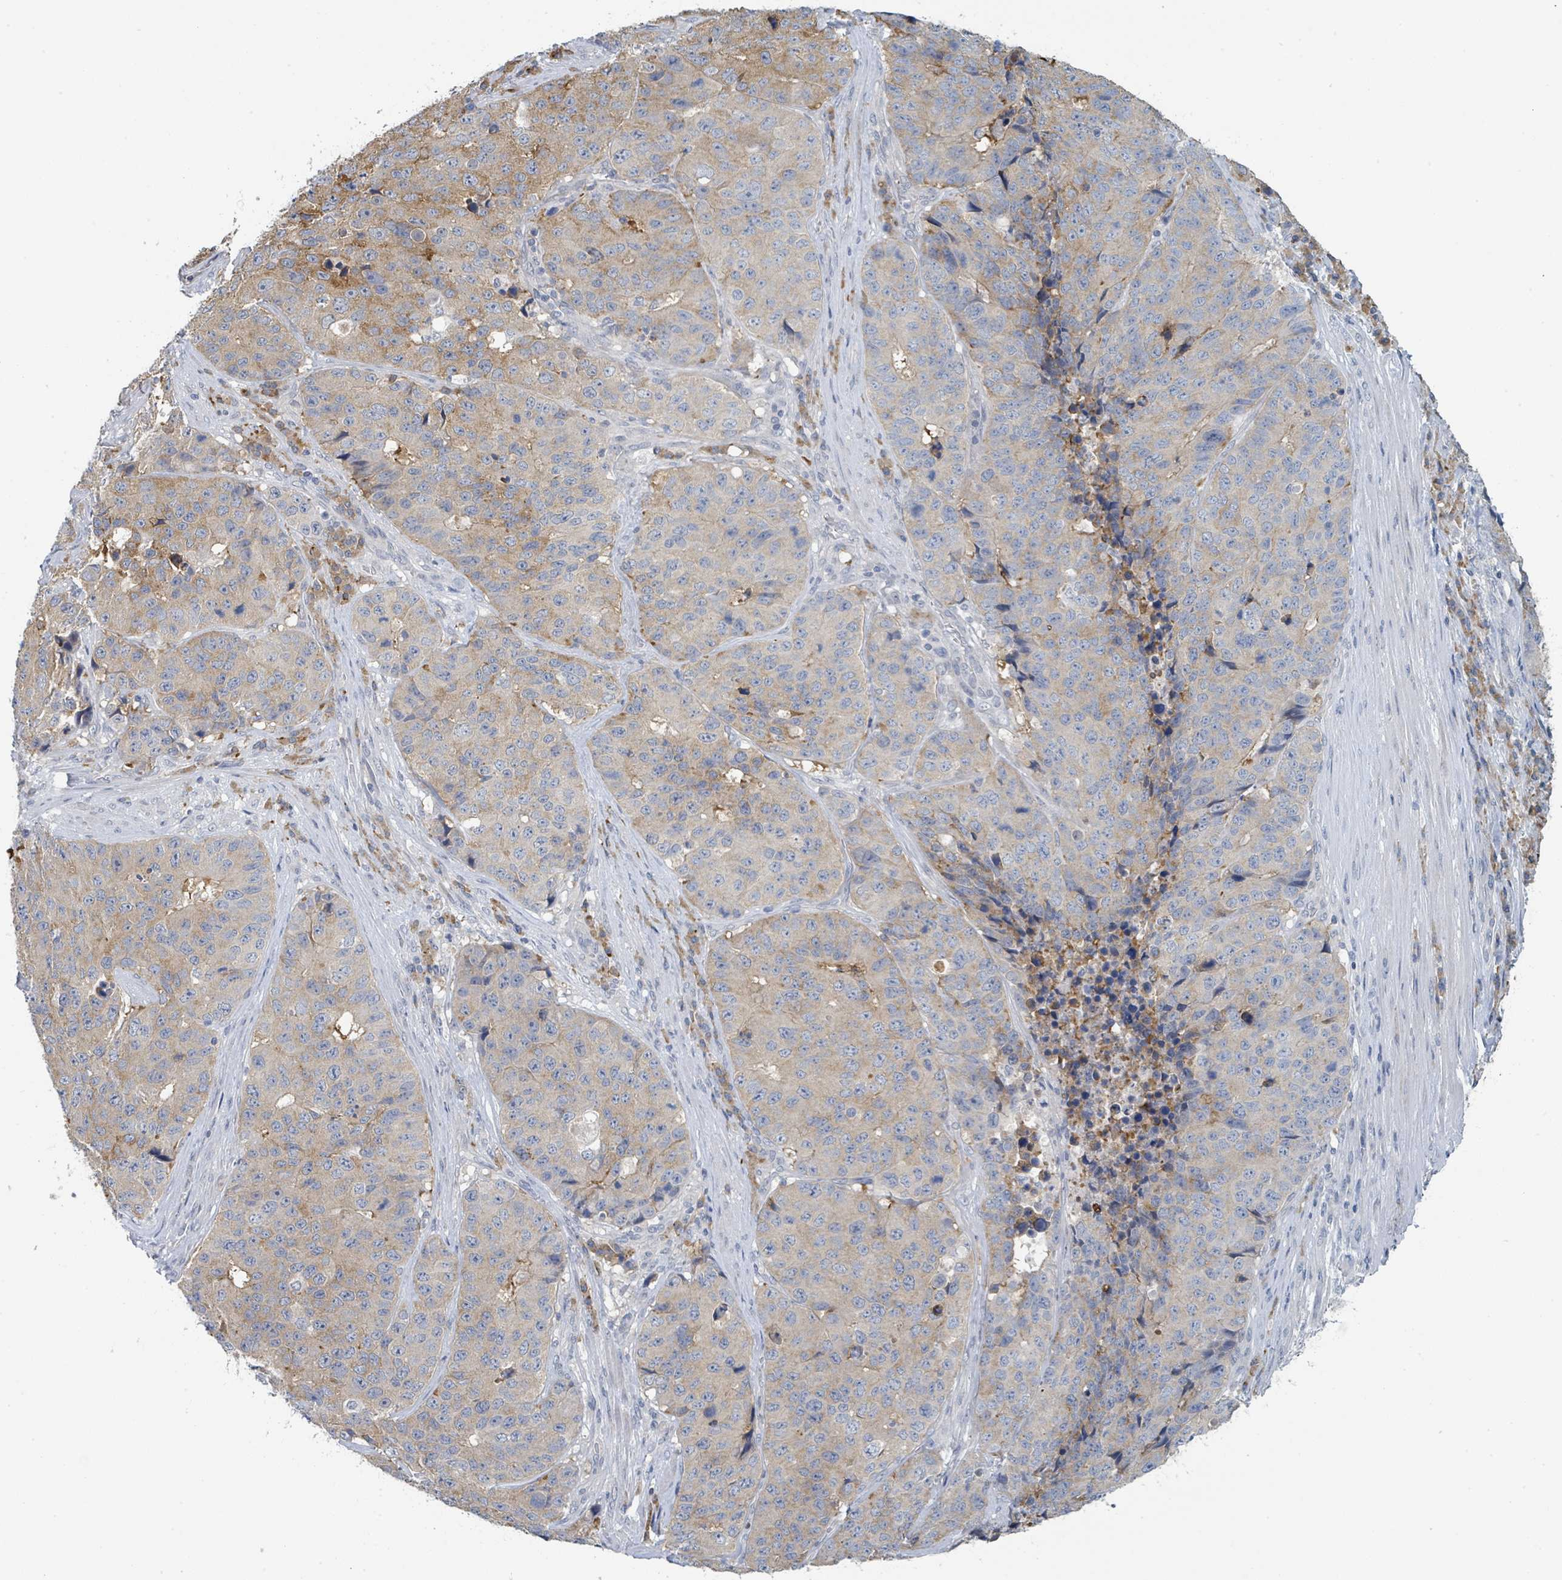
{"staining": {"intensity": "weak", "quantity": "25%-75%", "location": "cytoplasmic/membranous"}, "tissue": "stomach cancer", "cell_type": "Tumor cells", "image_type": "cancer", "snomed": [{"axis": "morphology", "description": "Adenocarcinoma, NOS"}, {"axis": "topography", "description": "Stomach"}], "caption": "An image of stomach adenocarcinoma stained for a protein exhibits weak cytoplasmic/membranous brown staining in tumor cells.", "gene": "ANKRD55", "patient": {"sex": "male", "age": 71}}